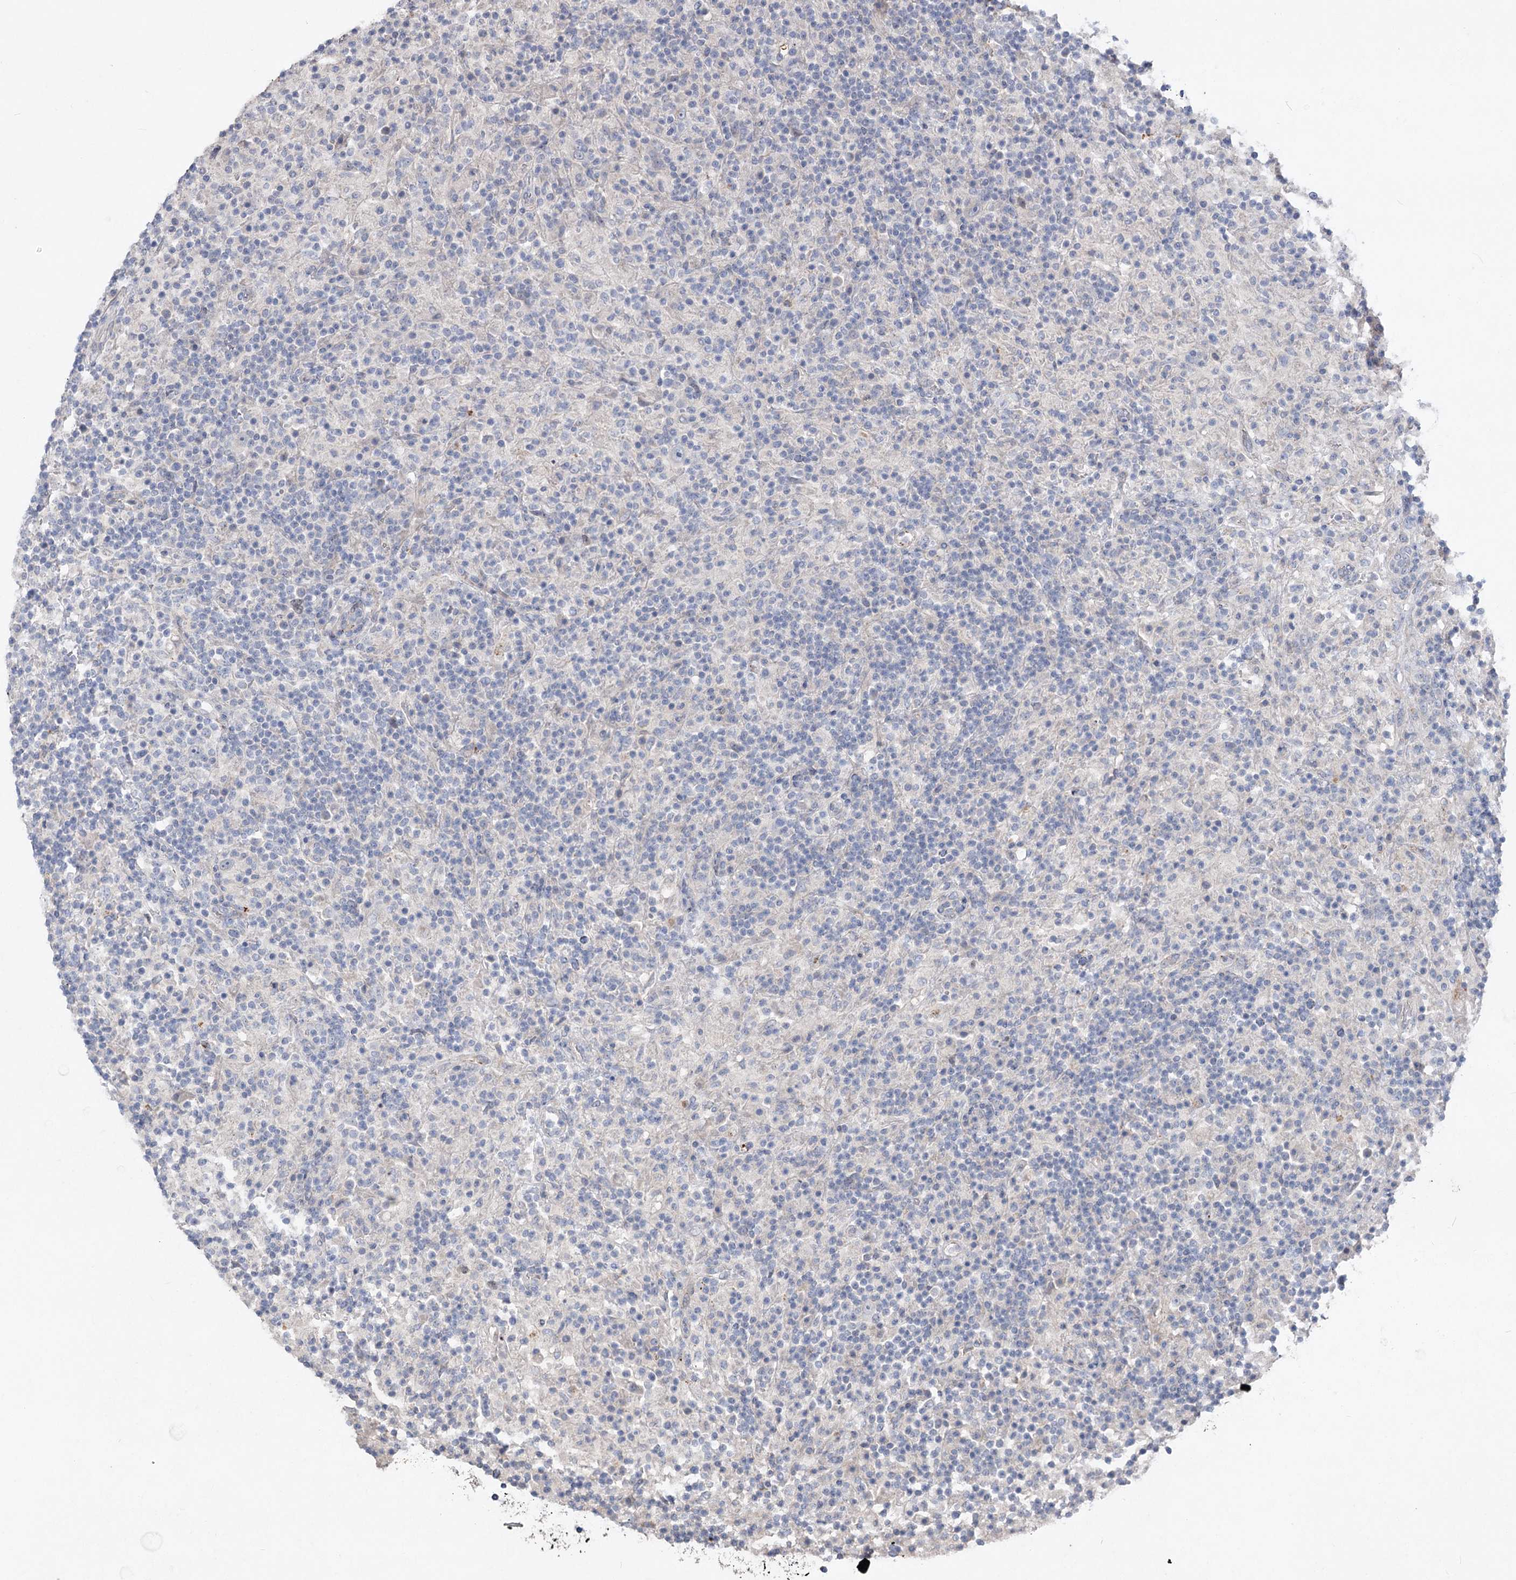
{"staining": {"intensity": "negative", "quantity": "none", "location": "none"}, "tissue": "lymphoma", "cell_type": "Tumor cells", "image_type": "cancer", "snomed": [{"axis": "morphology", "description": "Hodgkin's disease, NOS"}, {"axis": "topography", "description": "Lymph node"}], "caption": "DAB immunohistochemical staining of Hodgkin's disease displays no significant expression in tumor cells.", "gene": "SCN11A", "patient": {"sex": "male", "age": 70}}